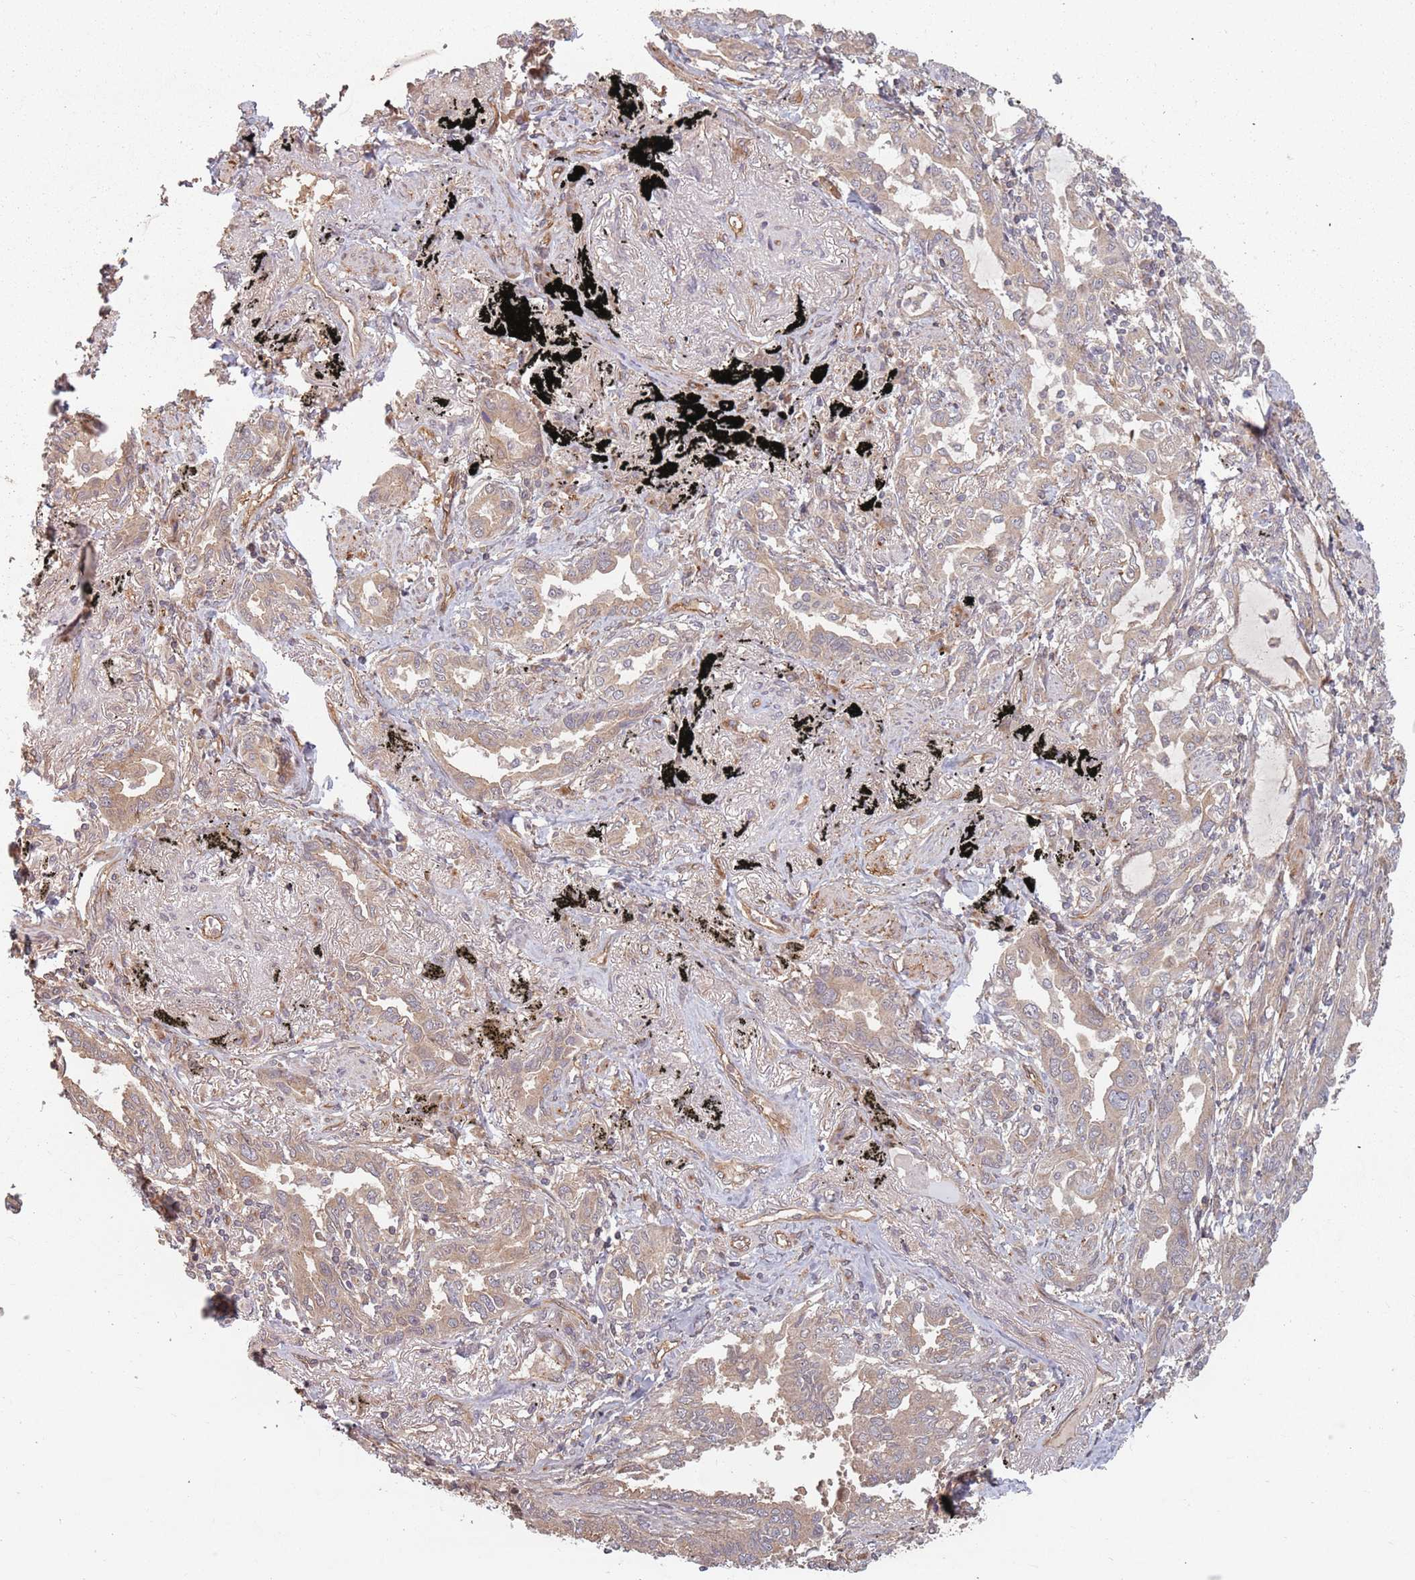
{"staining": {"intensity": "weak", "quantity": ">75%", "location": "cytoplasmic/membranous"}, "tissue": "lung cancer", "cell_type": "Tumor cells", "image_type": "cancer", "snomed": [{"axis": "morphology", "description": "Adenocarcinoma, NOS"}, {"axis": "topography", "description": "Lung"}], "caption": "Immunohistochemistry (IHC) image of human lung adenocarcinoma stained for a protein (brown), which demonstrates low levels of weak cytoplasmic/membranous staining in about >75% of tumor cells.", "gene": "C3orf14", "patient": {"sex": "male", "age": 67}}